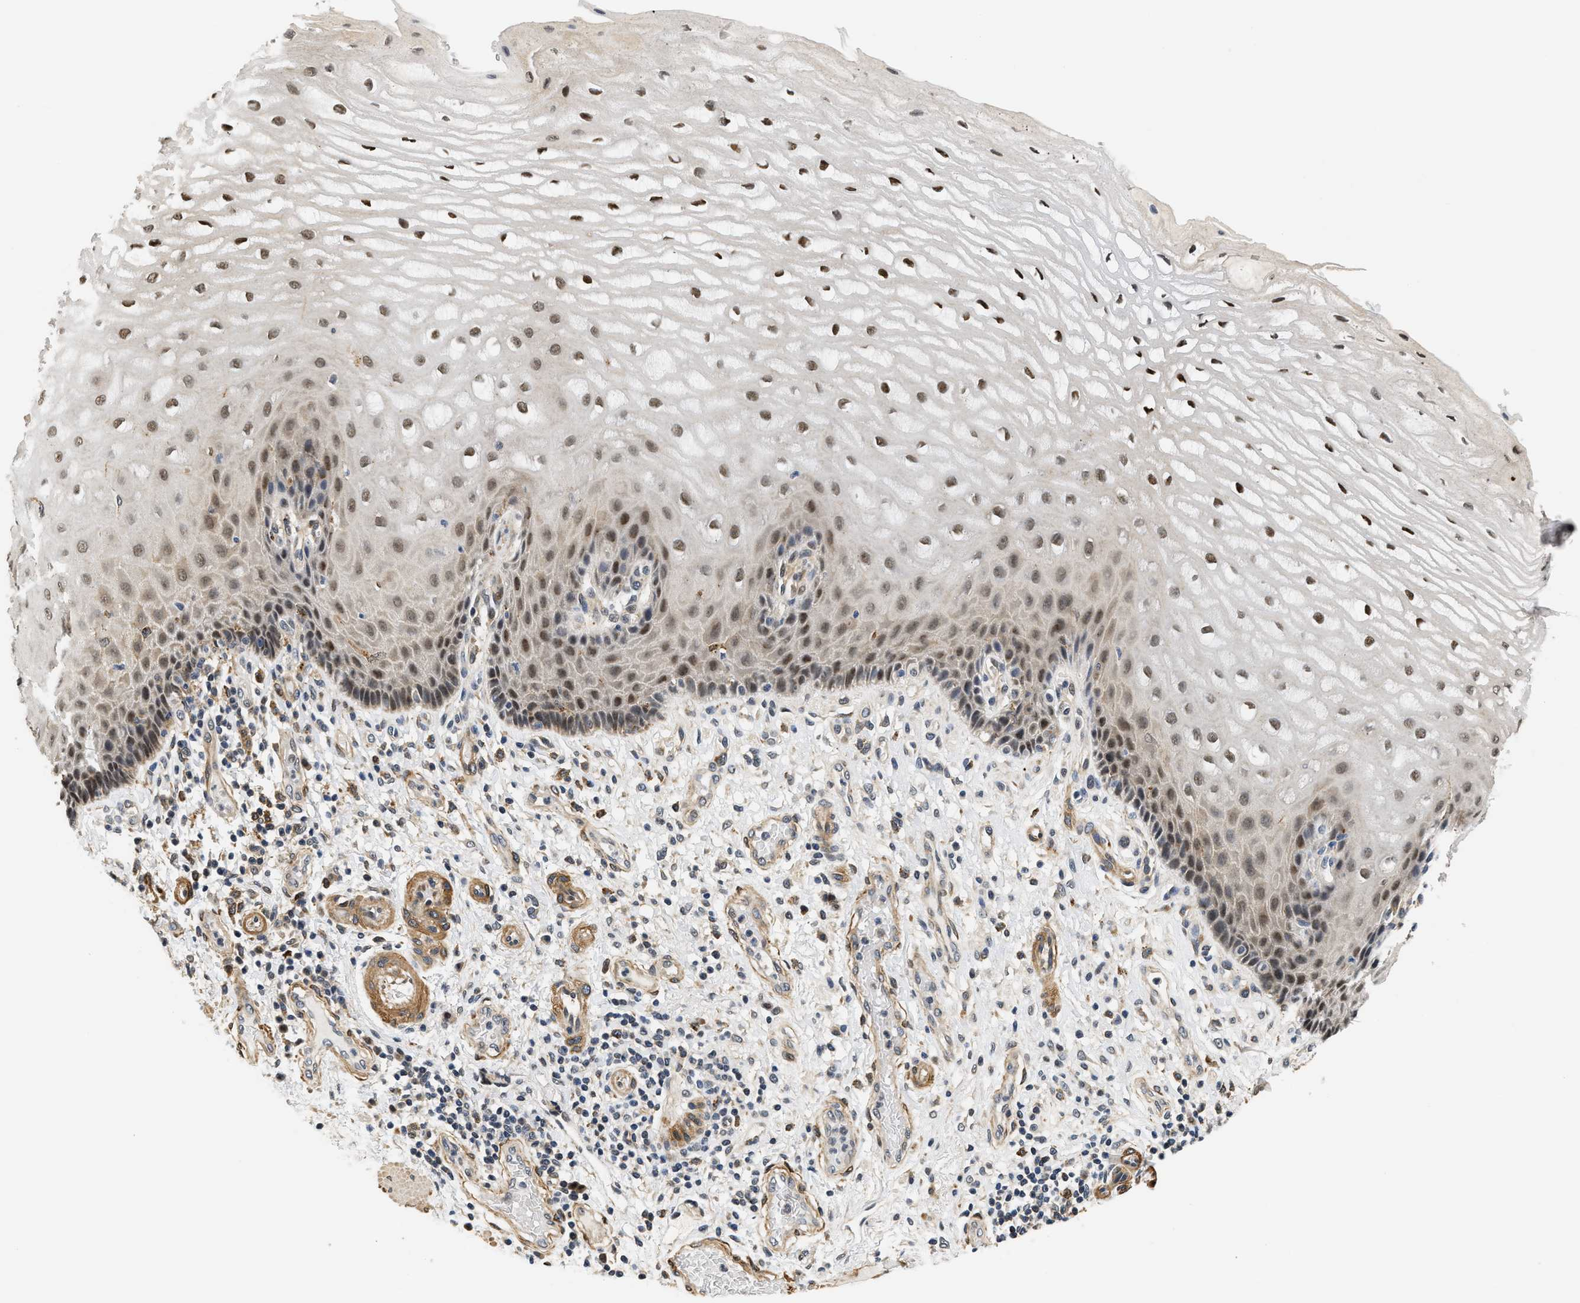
{"staining": {"intensity": "moderate", "quantity": ">75%", "location": "cytoplasmic/membranous,nuclear"}, "tissue": "esophagus", "cell_type": "Squamous epithelial cells", "image_type": "normal", "snomed": [{"axis": "morphology", "description": "Normal tissue, NOS"}, {"axis": "topography", "description": "Esophagus"}], "caption": "Protein analysis of benign esophagus demonstrates moderate cytoplasmic/membranous,nuclear expression in approximately >75% of squamous epithelial cells.", "gene": "LARP6", "patient": {"sex": "male", "age": 54}}